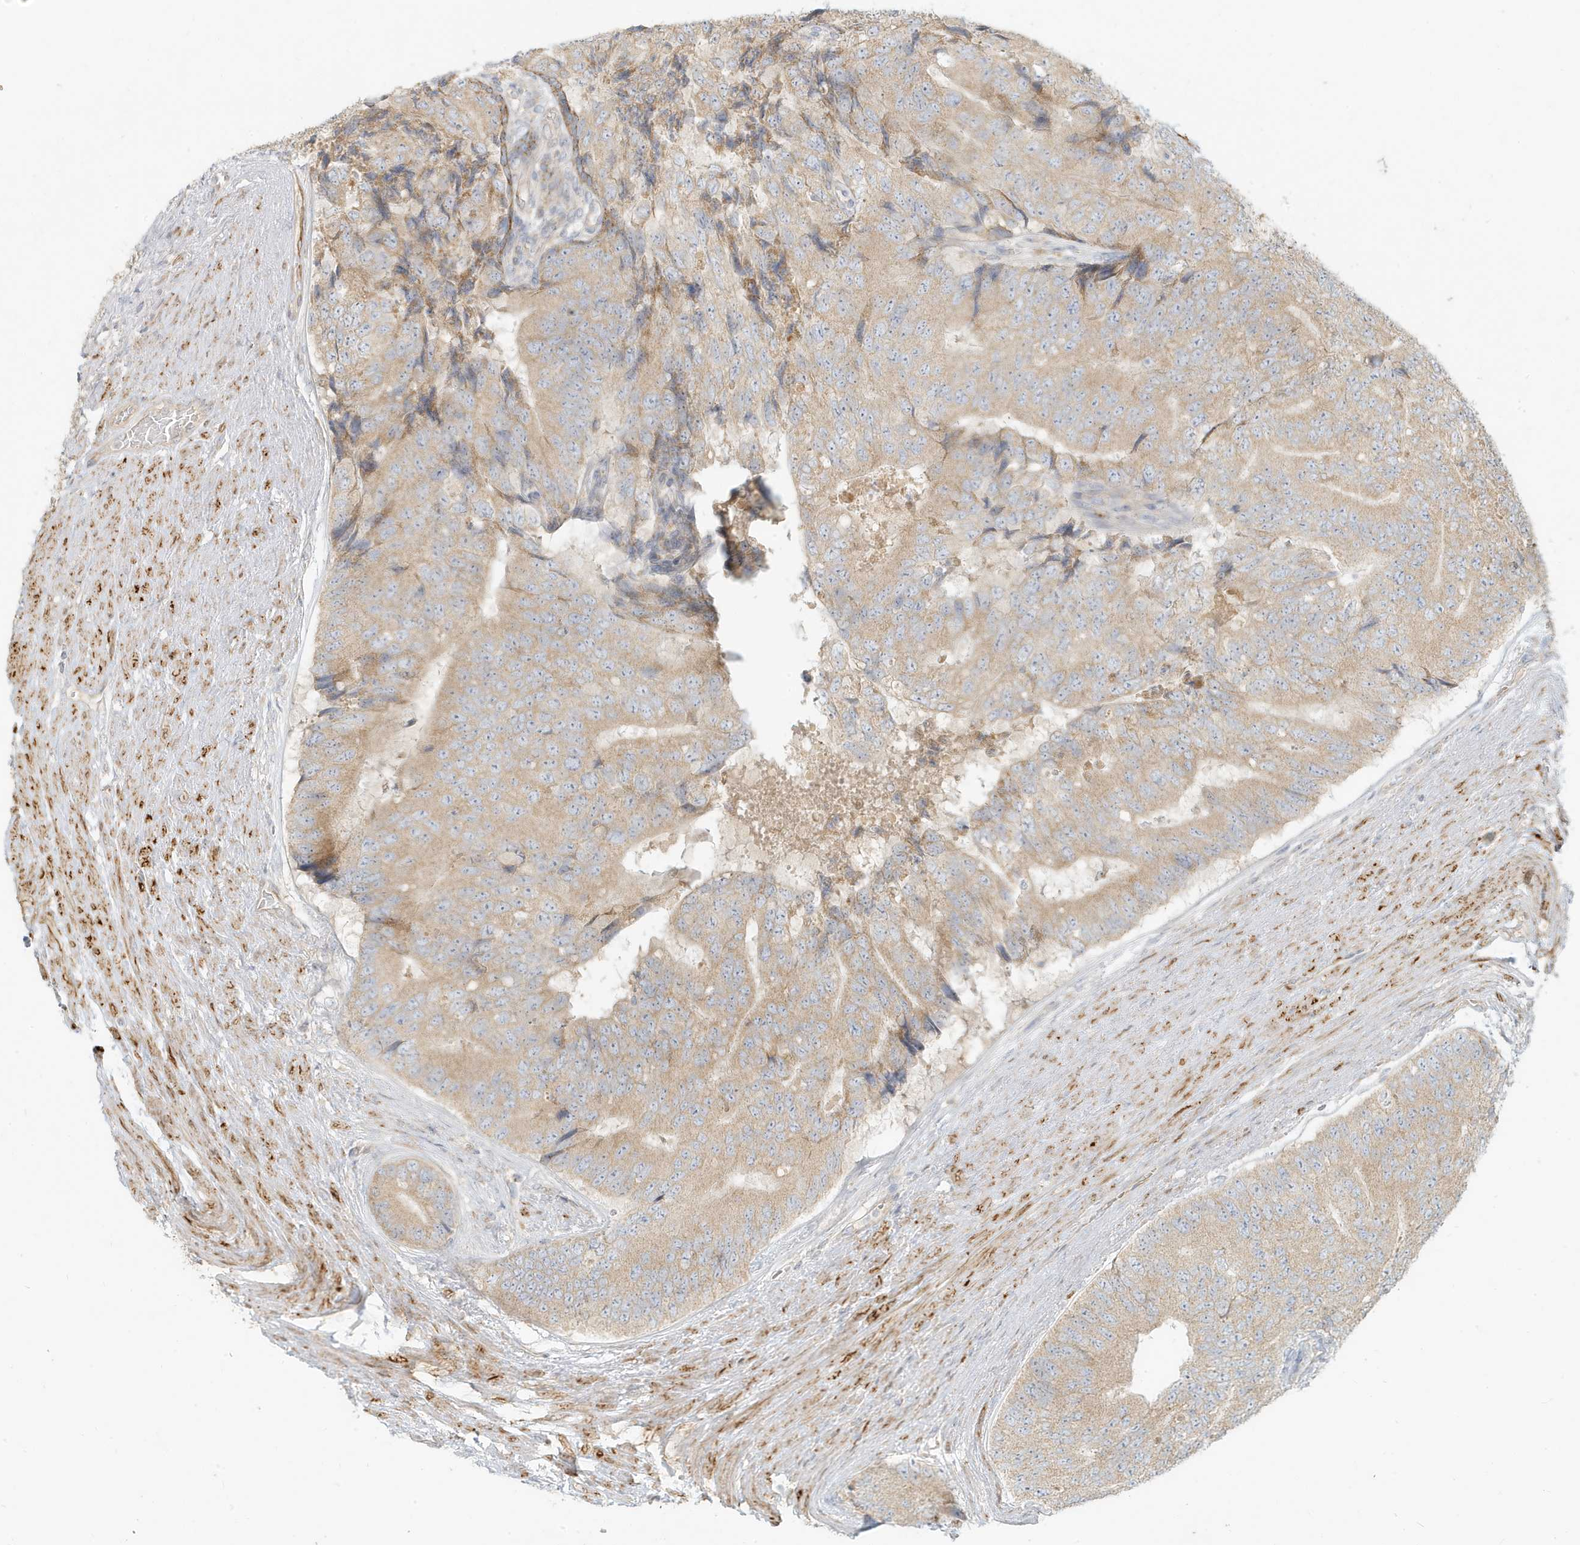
{"staining": {"intensity": "weak", "quantity": ">75%", "location": "cytoplasmic/membranous"}, "tissue": "prostate cancer", "cell_type": "Tumor cells", "image_type": "cancer", "snomed": [{"axis": "morphology", "description": "Adenocarcinoma, High grade"}, {"axis": "topography", "description": "Prostate"}], "caption": "Human prostate adenocarcinoma (high-grade) stained with a protein marker reveals weak staining in tumor cells.", "gene": "MCOLN1", "patient": {"sex": "male", "age": 70}}